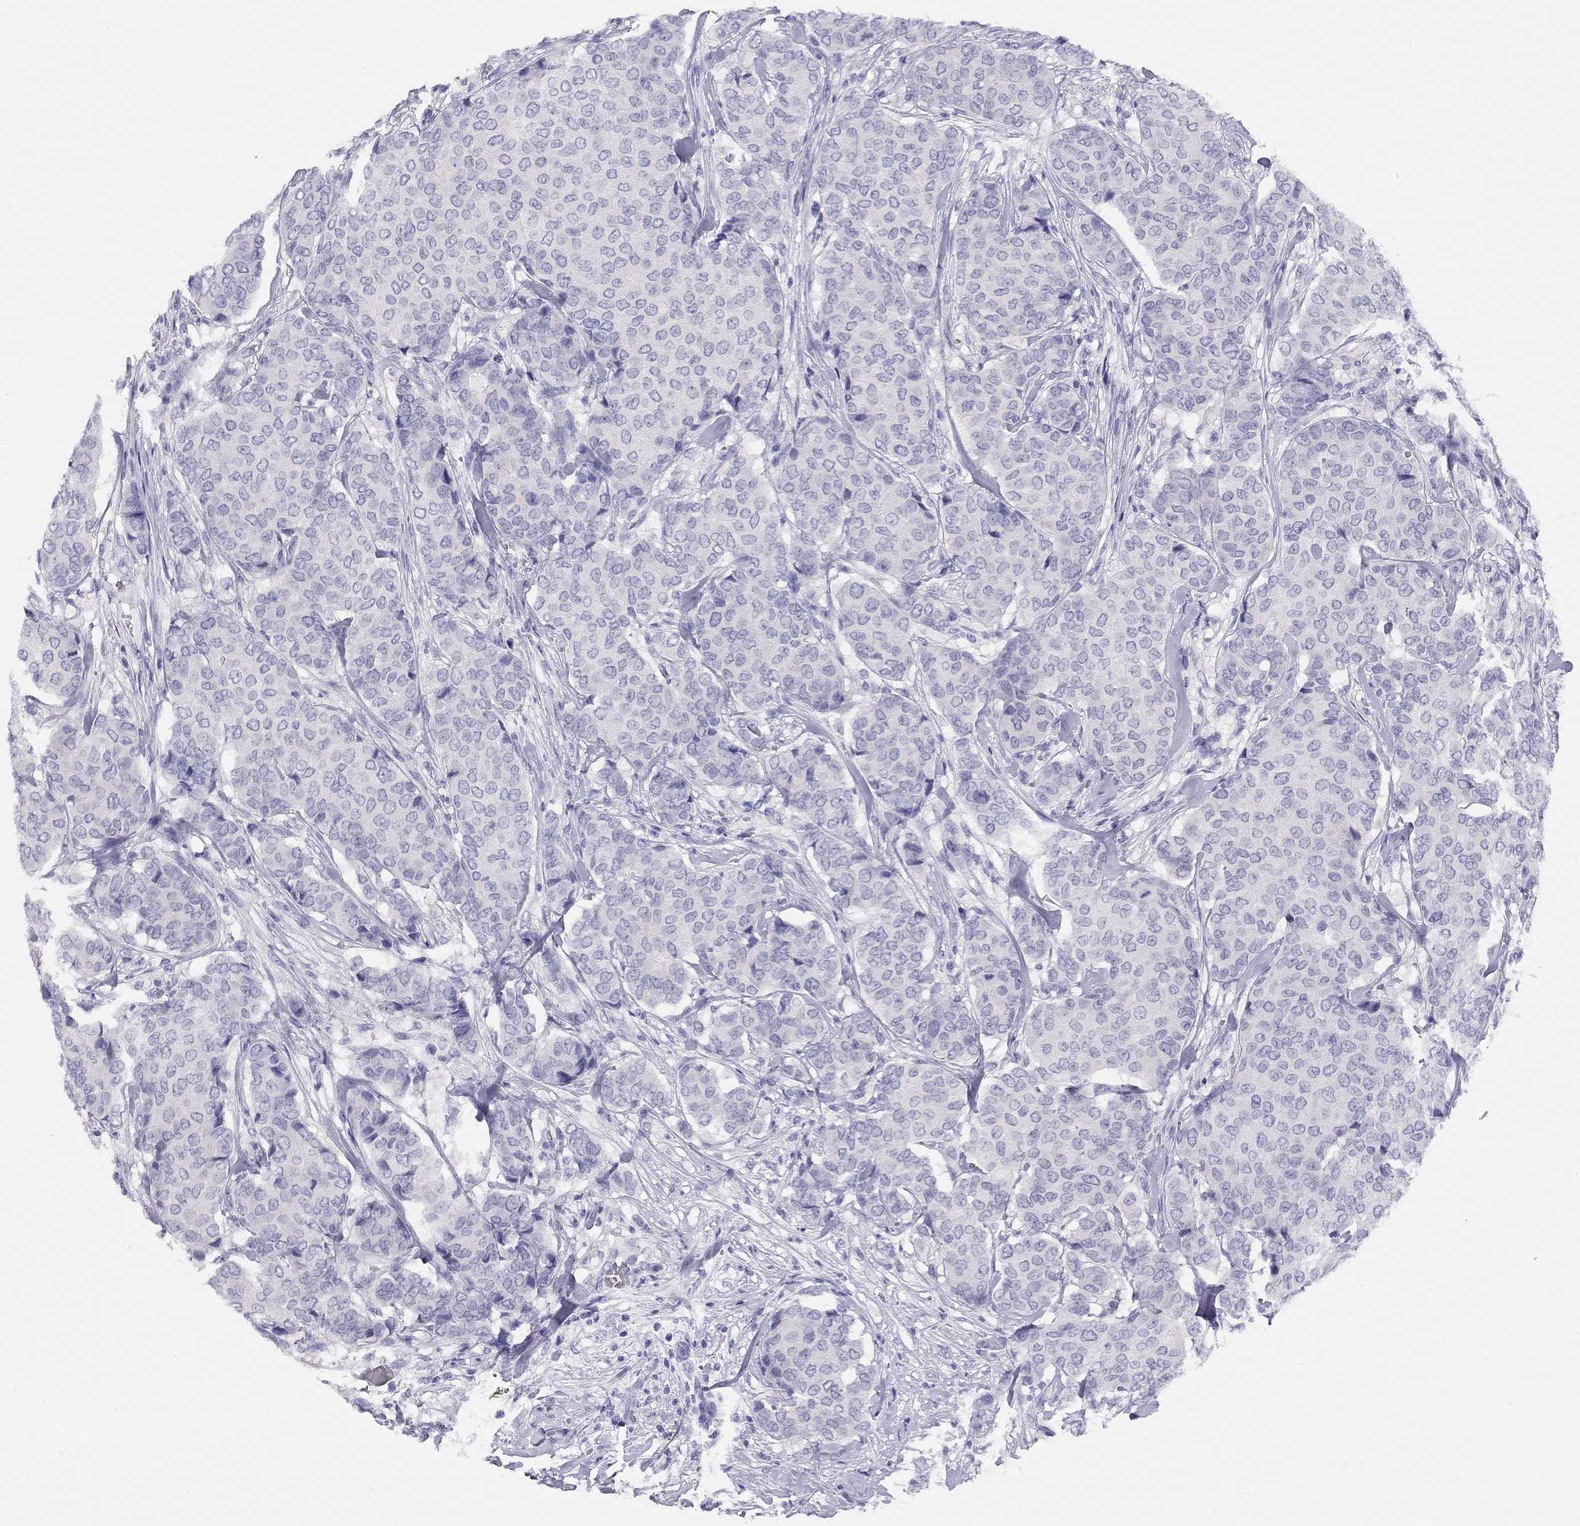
{"staining": {"intensity": "negative", "quantity": "none", "location": "none"}, "tissue": "breast cancer", "cell_type": "Tumor cells", "image_type": "cancer", "snomed": [{"axis": "morphology", "description": "Duct carcinoma"}, {"axis": "topography", "description": "Breast"}], "caption": "DAB (3,3'-diaminobenzidine) immunohistochemical staining of breast cancer exhibits no significant expression in tumor cells.", "gene": "LRIT2", "patient": {"sex": "female", "age": 75}}